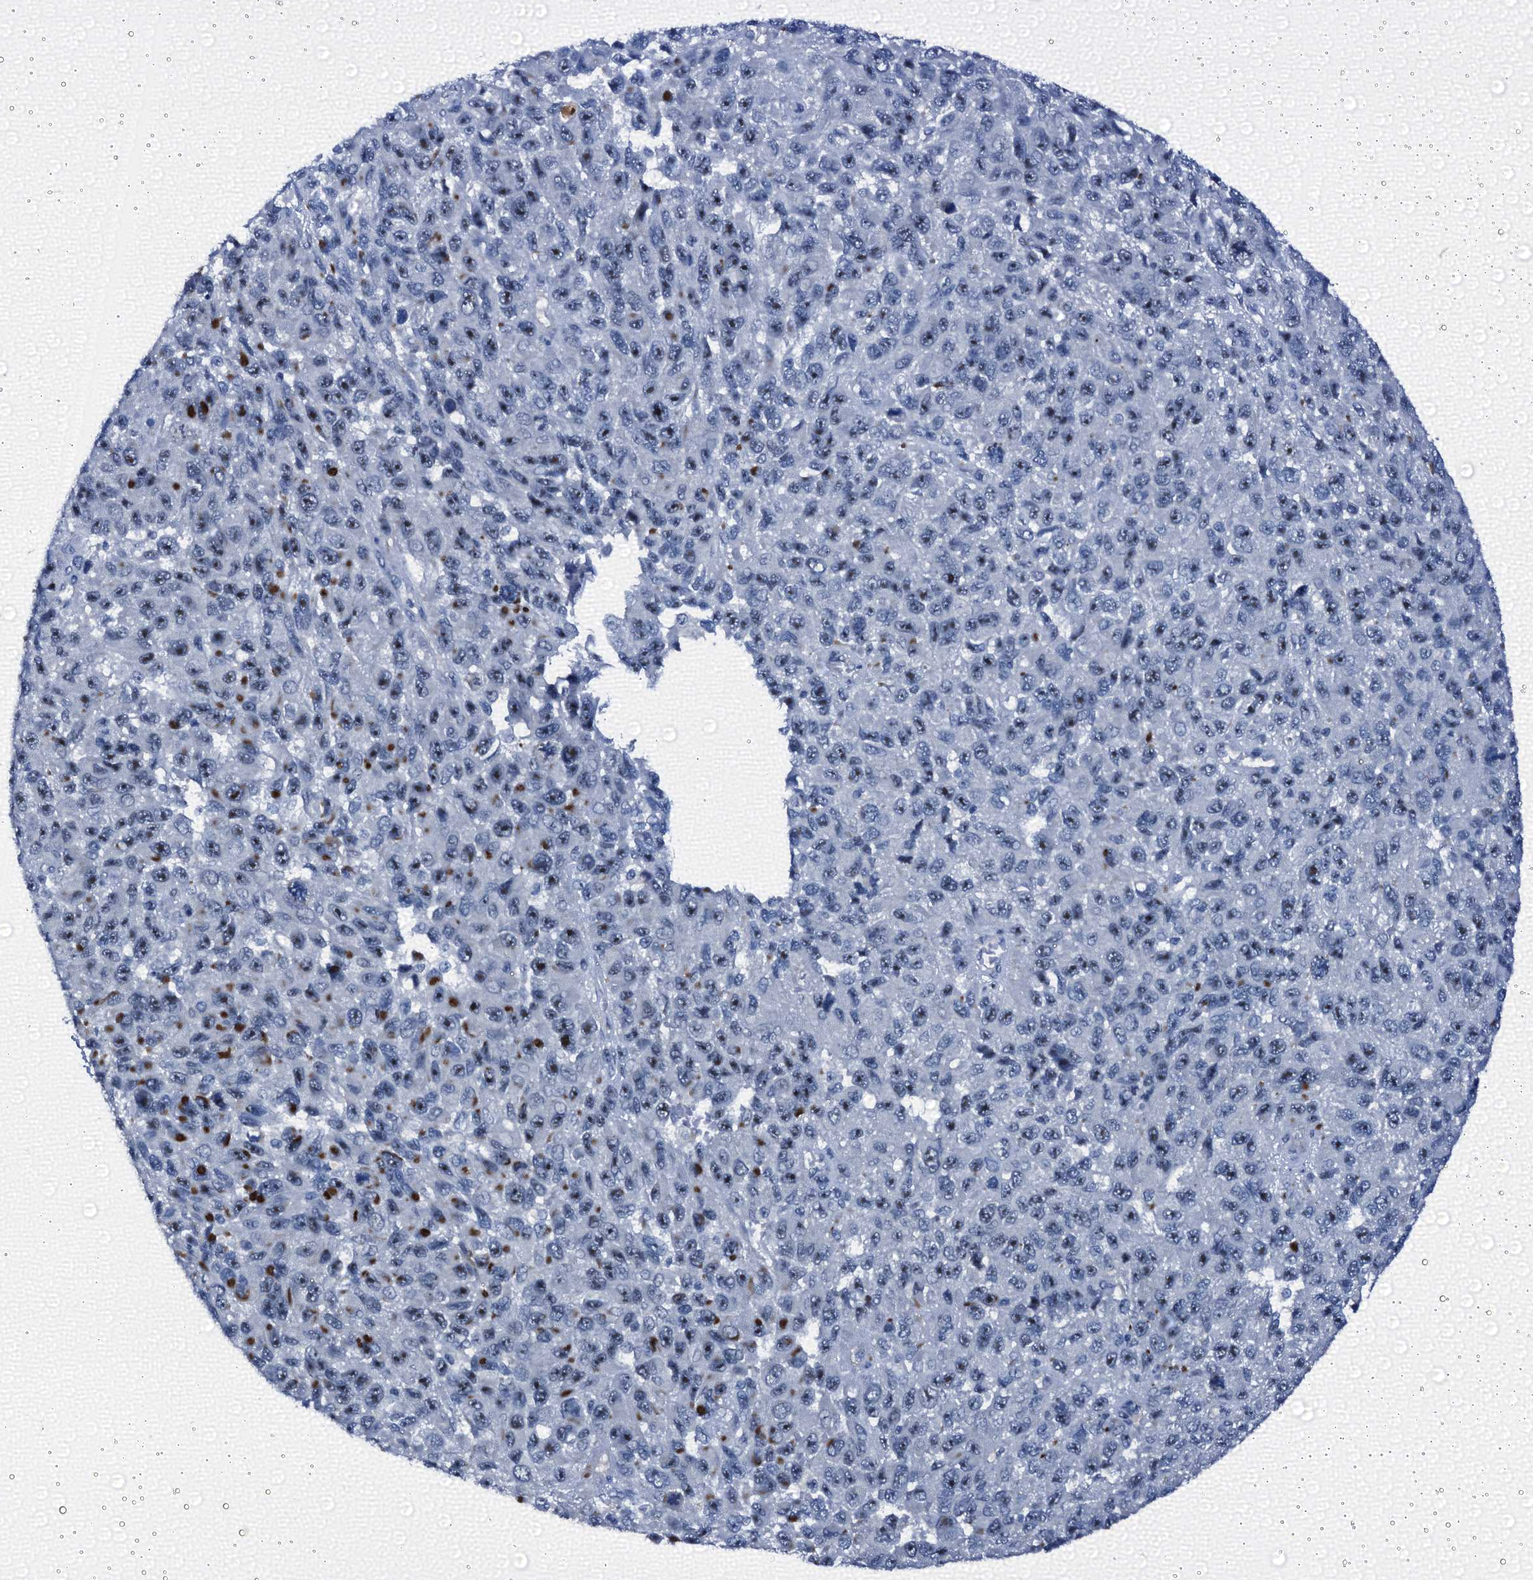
{"staining": {"intensity": "moderate", "quantity": "25%-75%", "location": "nuclear"}, "tissue": "melanoma", "cell_type": "Tumor cells", "image_type": "cancer", "snomed": [{"axis": "morphology", "description": "Normal tissue, NOS"}, {"axis": "morphology", "description": "Malignant melanoma, NOS"}, {"axis": "topography", "description": "Skin"}], "caption": "Immunohistochemistry (IHC) staining of malignant melanoma, which demonstrates medium levels of moderate nuclear expression in about 25%-75% of tumor cells indicating moderate nuclear protein positivity. The staining was performed using DAB (3,3'-diaminobenzidine) (brown) for protein detection and nuclei were counterstained in hematoxylin (blue).", "gene": "EMG1", "patient": {"sex": "female", "age": 96}}